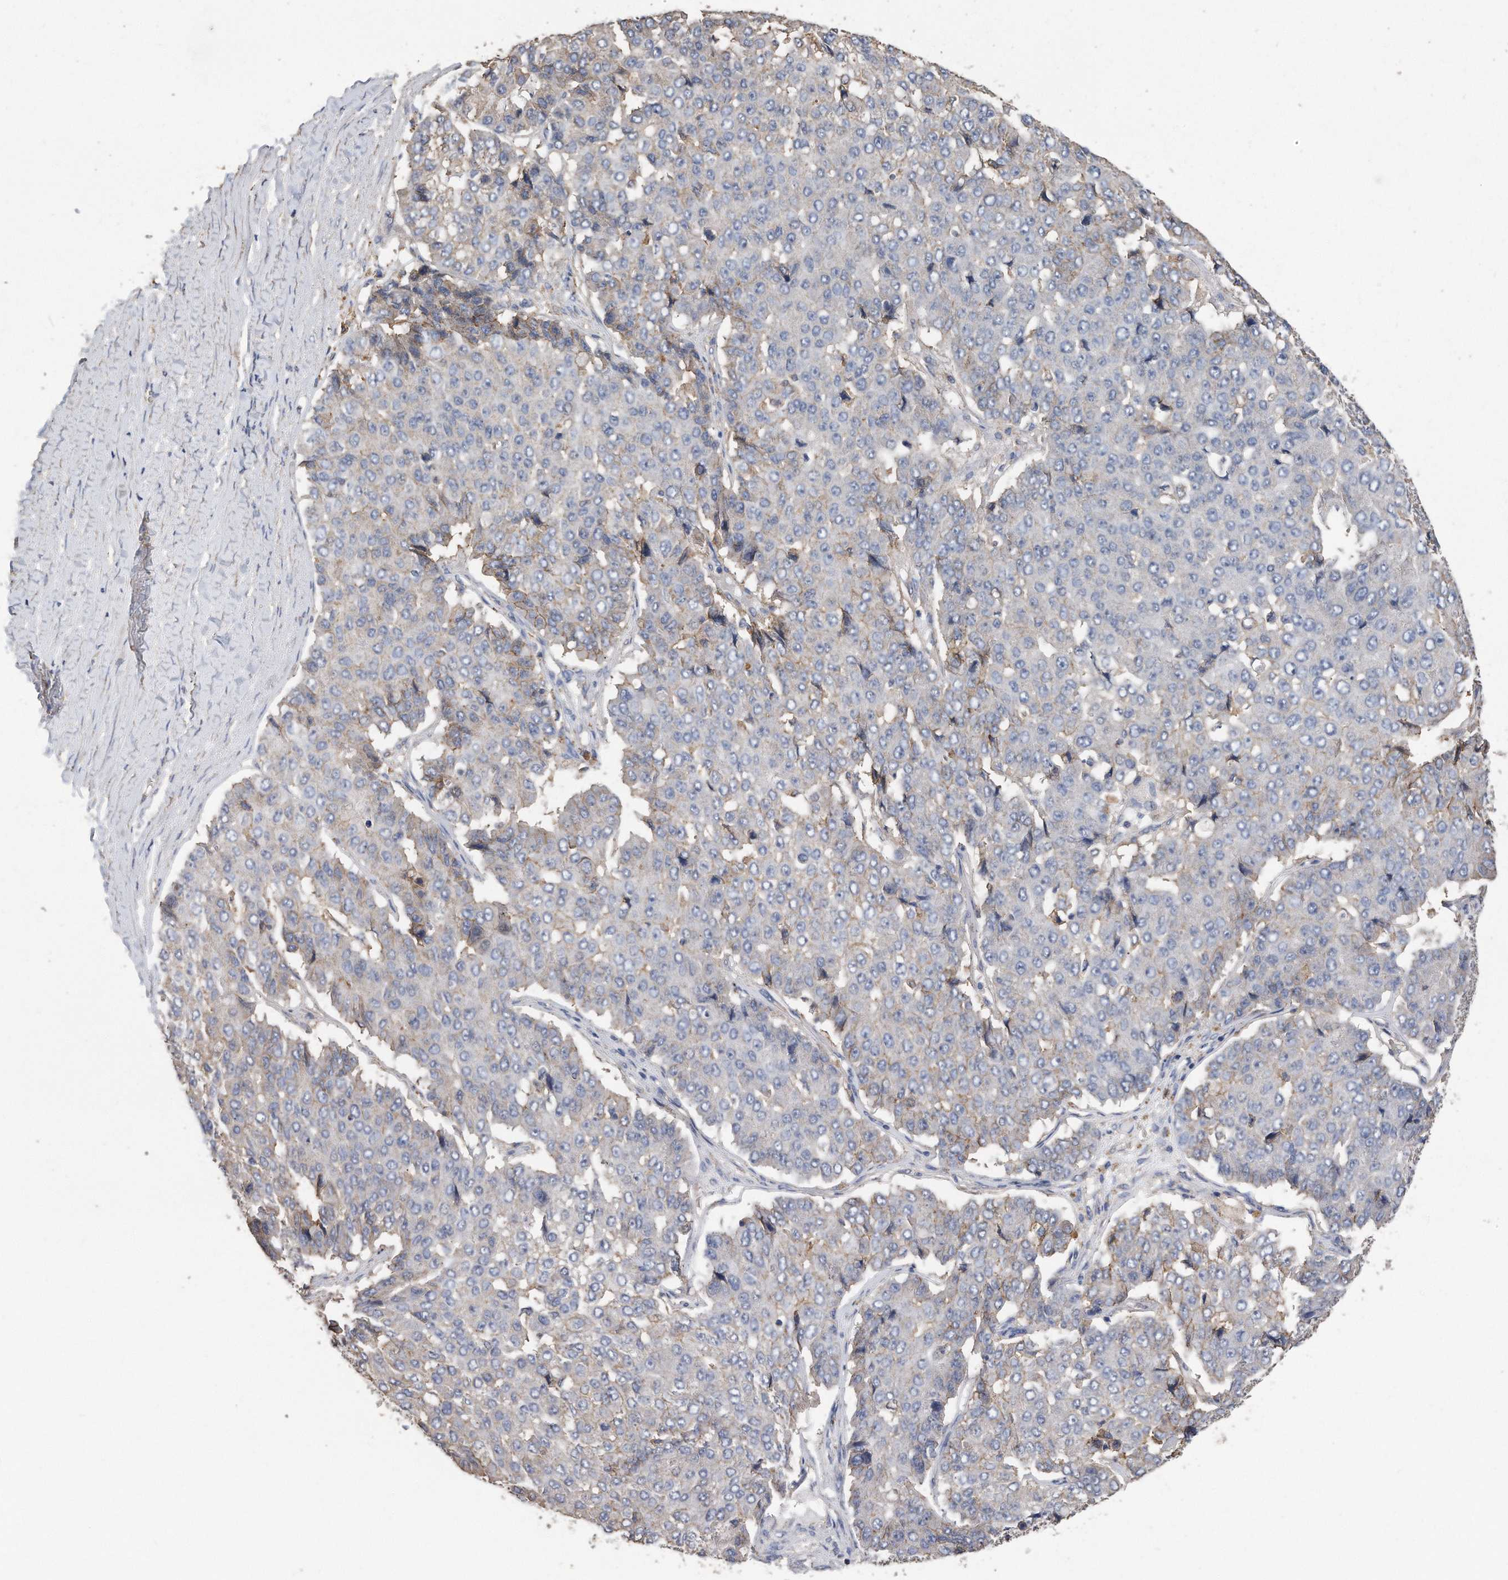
{"staining": {"intensity": "negative", "quantity": "none", "location": "none"}, "tissue": "pancreatic cancer", "cell_type": "Tumor cells", "image_type": "cancer", "snomed": [{"axis": "morphology", "description": "Adenocarcinoma, NOS"}, {"axis": "topography", "description": "Pancreas"}], "caption": "This is a image of IHC staining of pancreatic cancer, which shows no positivity in tumor cells. Nuclei are stained in blue.", "gene": "CDCP1", "patient": {"sex": "male", "age": 50}}